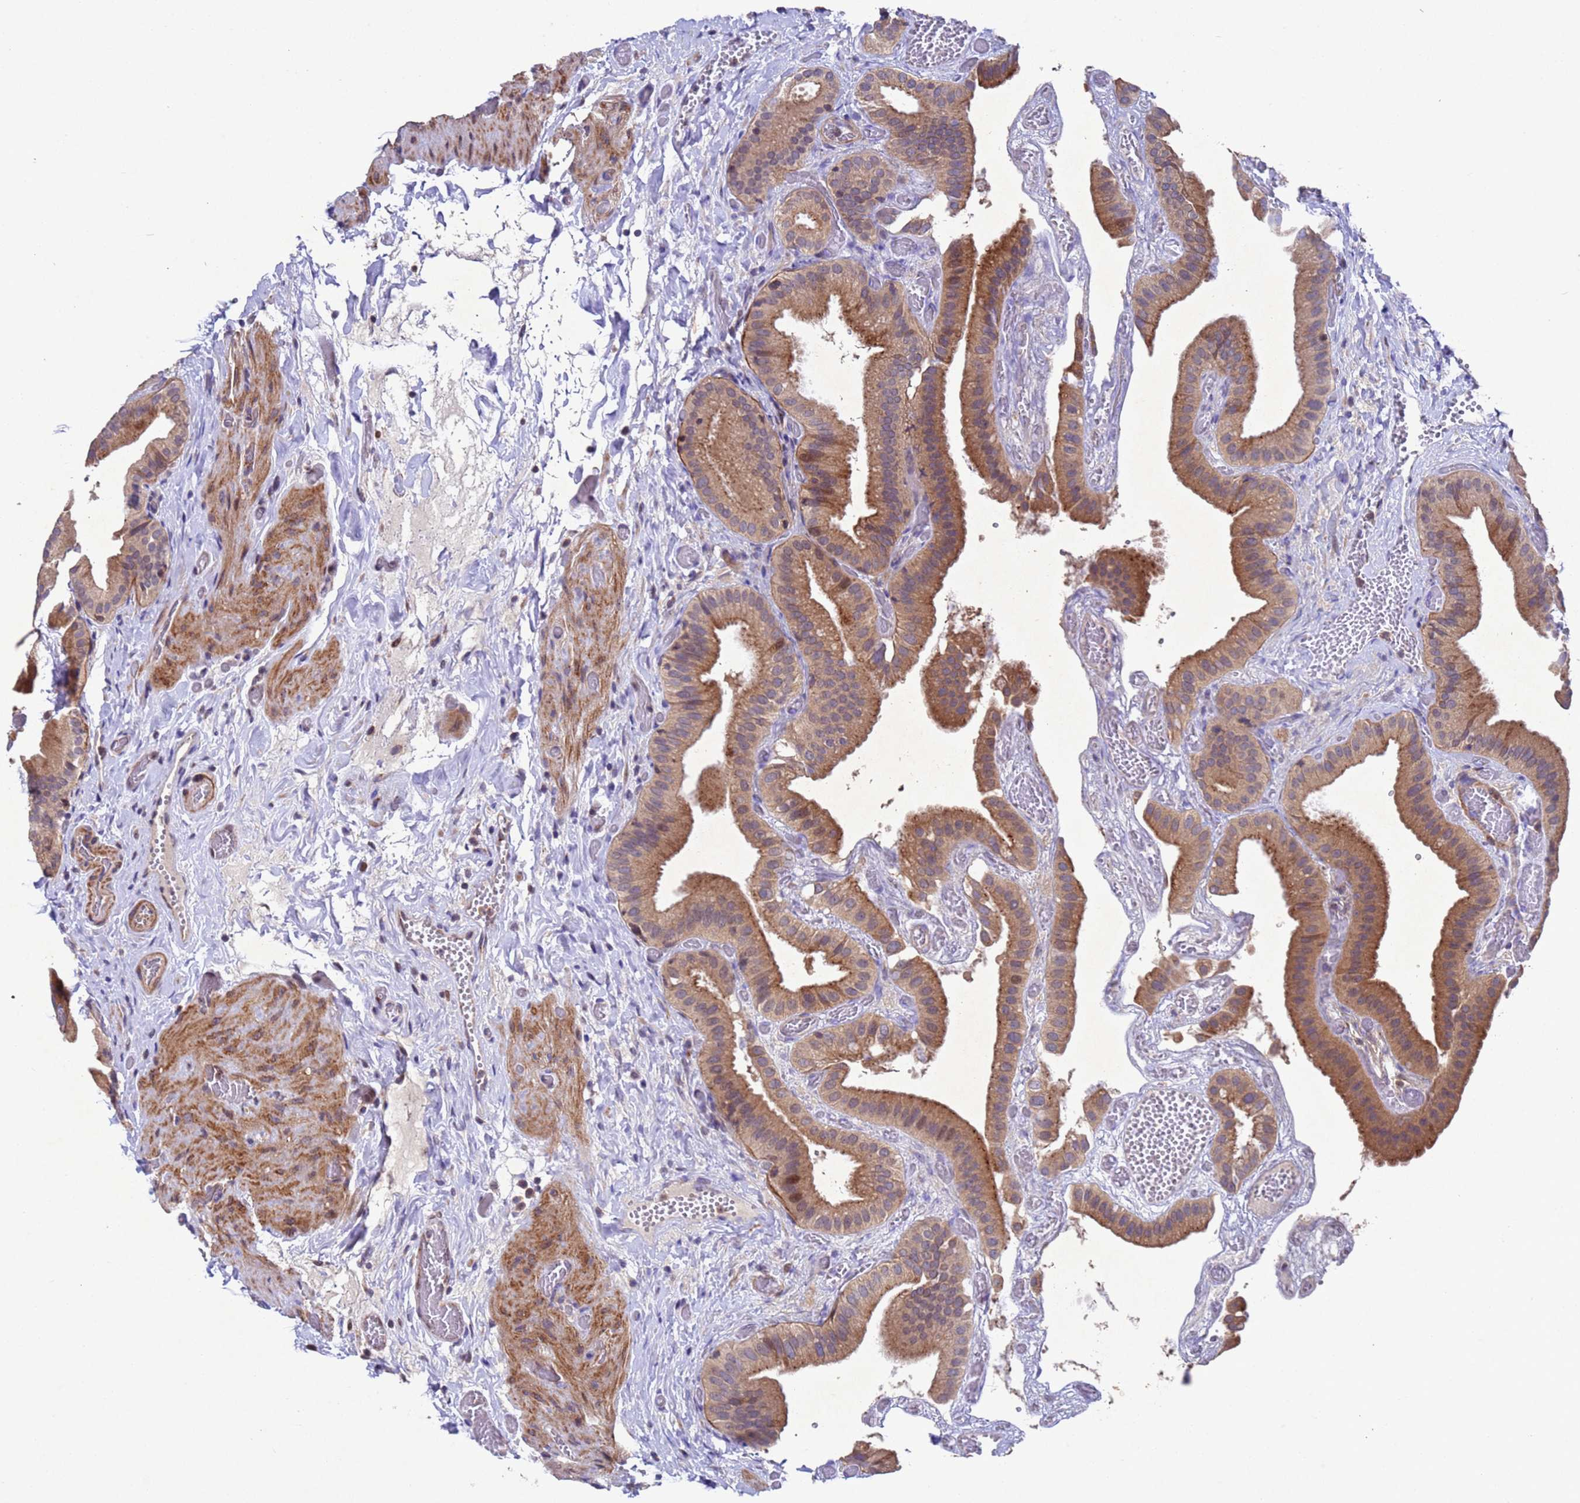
{"staining": {"intensity": "moderate", "quantity": ">75%", "location": "cytoplasmic/membranous"}, "tissue": "gallbladder", "cell_type": "Glandular cells", "image_type": "normal", "snomed": [{"axis": "morphology", "description": "Normal tissue, NOS"}, {"axis": "topography", "description": "Gallbladder"}], "caption": "Brown immunohistochemical staining in normal gallbladder displays moderate cytoplasmic/membranous expression in approximately >75% of glandular cells.", "gene": "TBK1", "patient": {"sex": "female", "age": 64}}